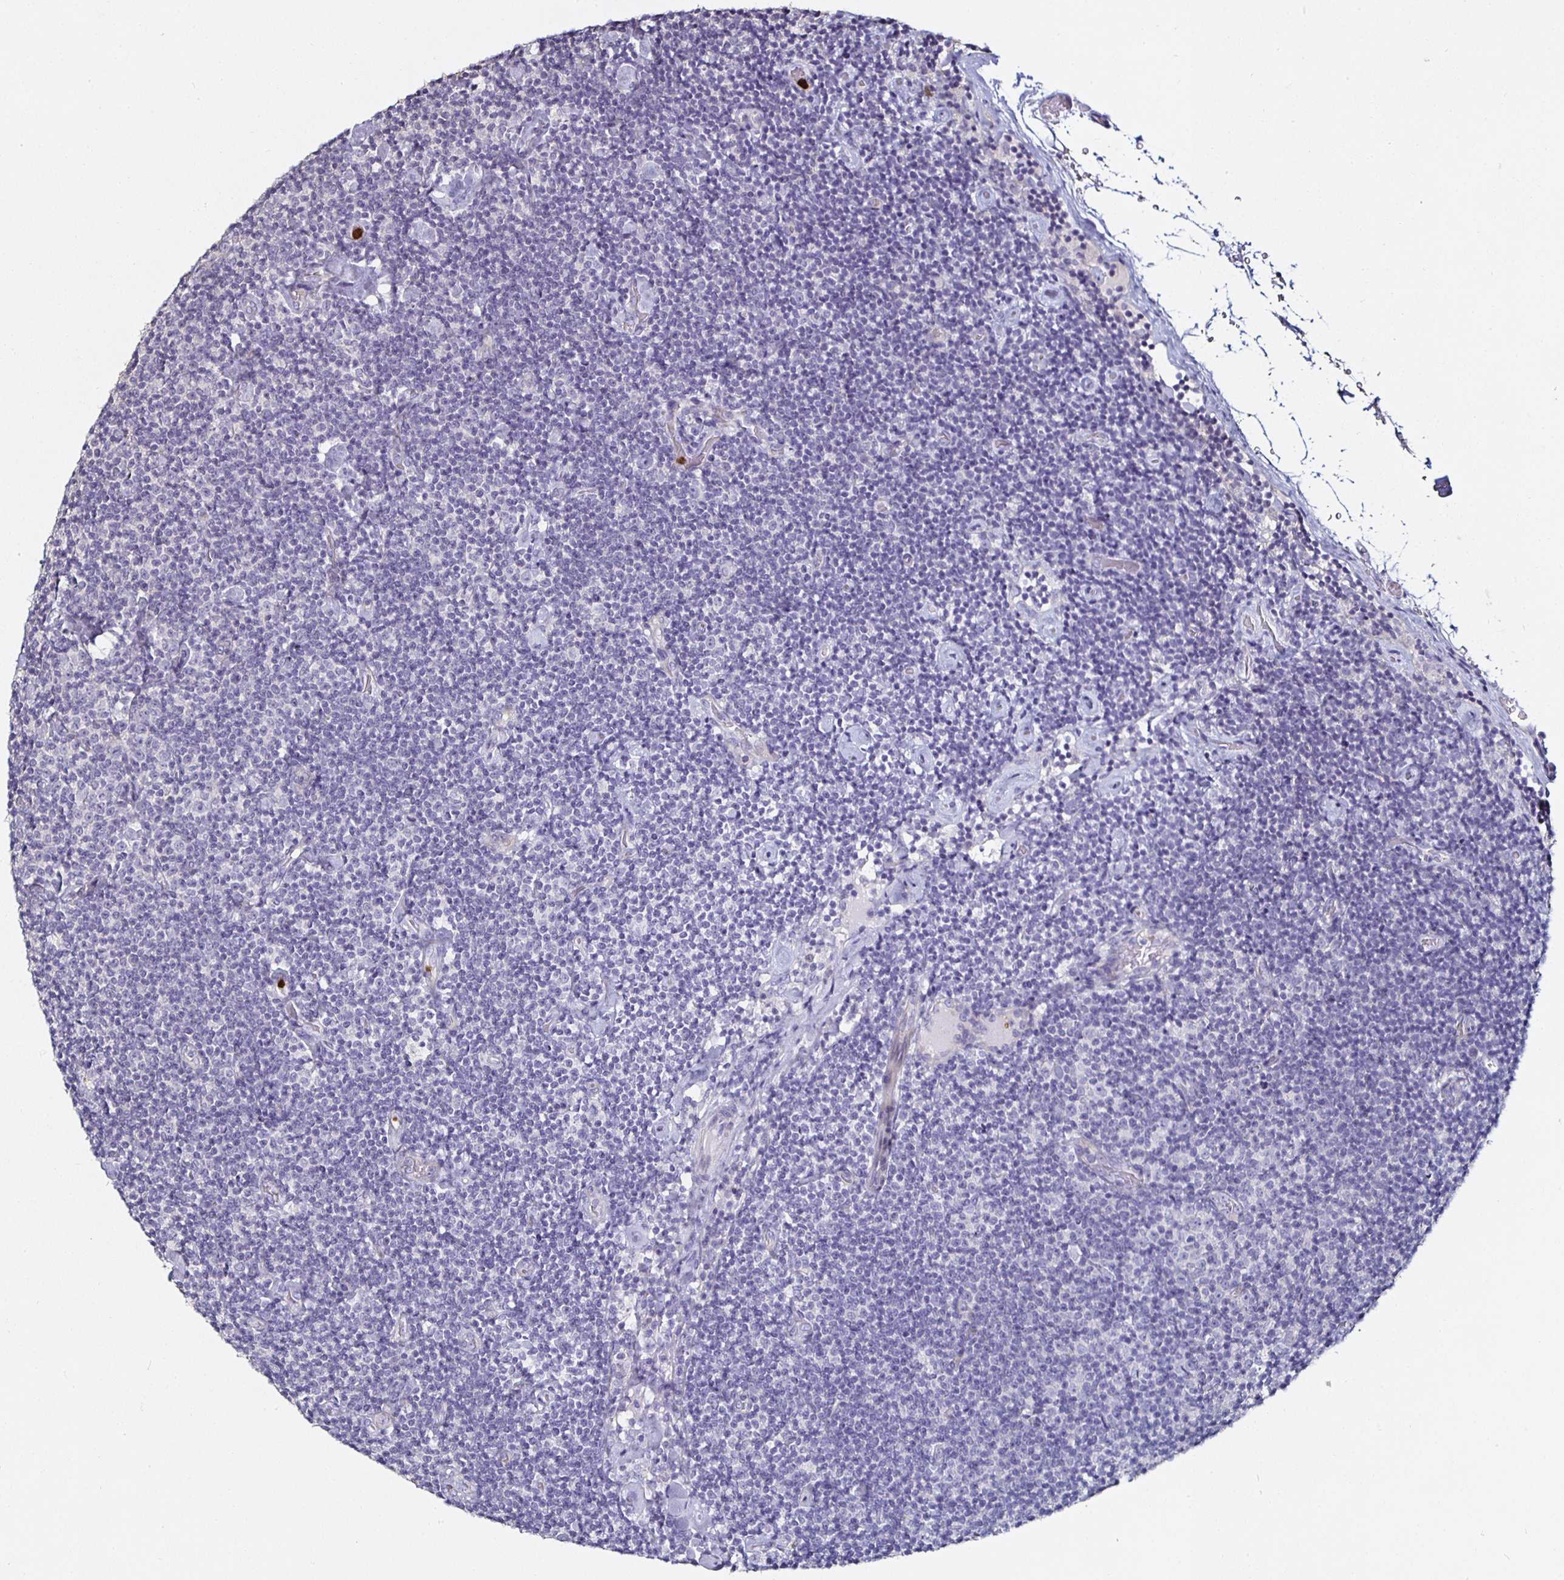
{"staining": {"intensity": "negative", "quantity": "none", "location": "none"}, "tissue": "lymphoma", "cell_type": "Tumor cells", "image_type": "cancer", "snomed": [{"axis": "morphology", "description": "Malignant lymphoma, non-Hodgkin's type, Low grade"}, {"axis": "topography", "description": "Lymph node"}], "caption": "Immunohistochemistry (IHC) of lymphoma exhibits no positivity in tumor cells.", "gene": "TLR4", "patient": {"sex": "male", "age": 81}}